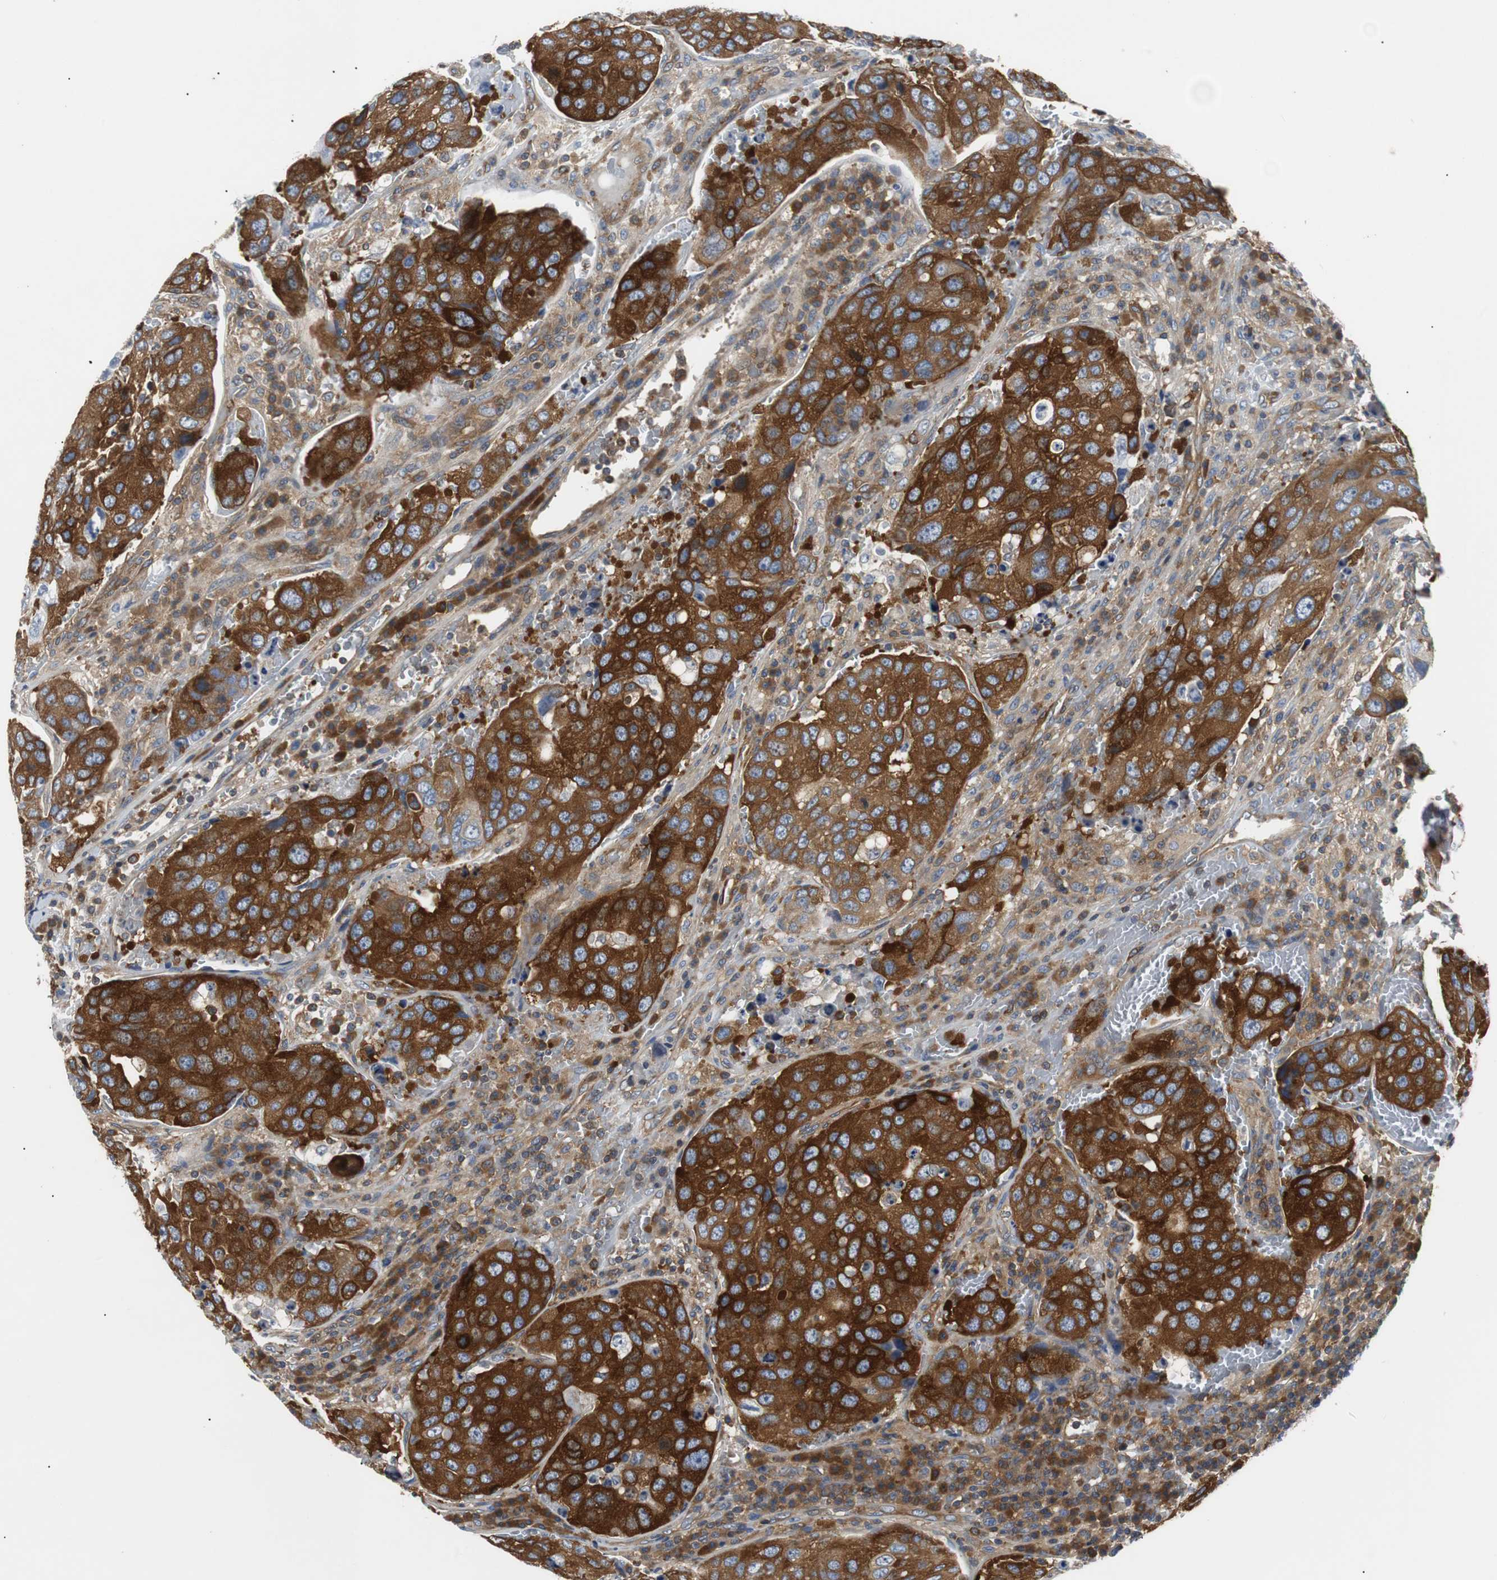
{"staining": {"intensity": "strong", "quantity": ">75%", "location": "cytoplasmic/membranous"}, "tissue": "urothelial cancer", "cell_type": "Tumor cells", "image_type": "cancer", "snomed": [{"axis": "morphology", "description": "Urothelial carcinoma, High grade"}, {"axis": "topography", "description": "Lymph node"}, {"axis": "topography", "description": "Urinary bladder"}], "caption": "This image exhibits immunohistochemistry (IHC) staining of human high-grade urothelial carcinoma, with high strong cytoplasmic/membranous positivity in about >75% of tumor cells.", "gene": "GYS1", "patient": {"sex": "male", "age": 51}}